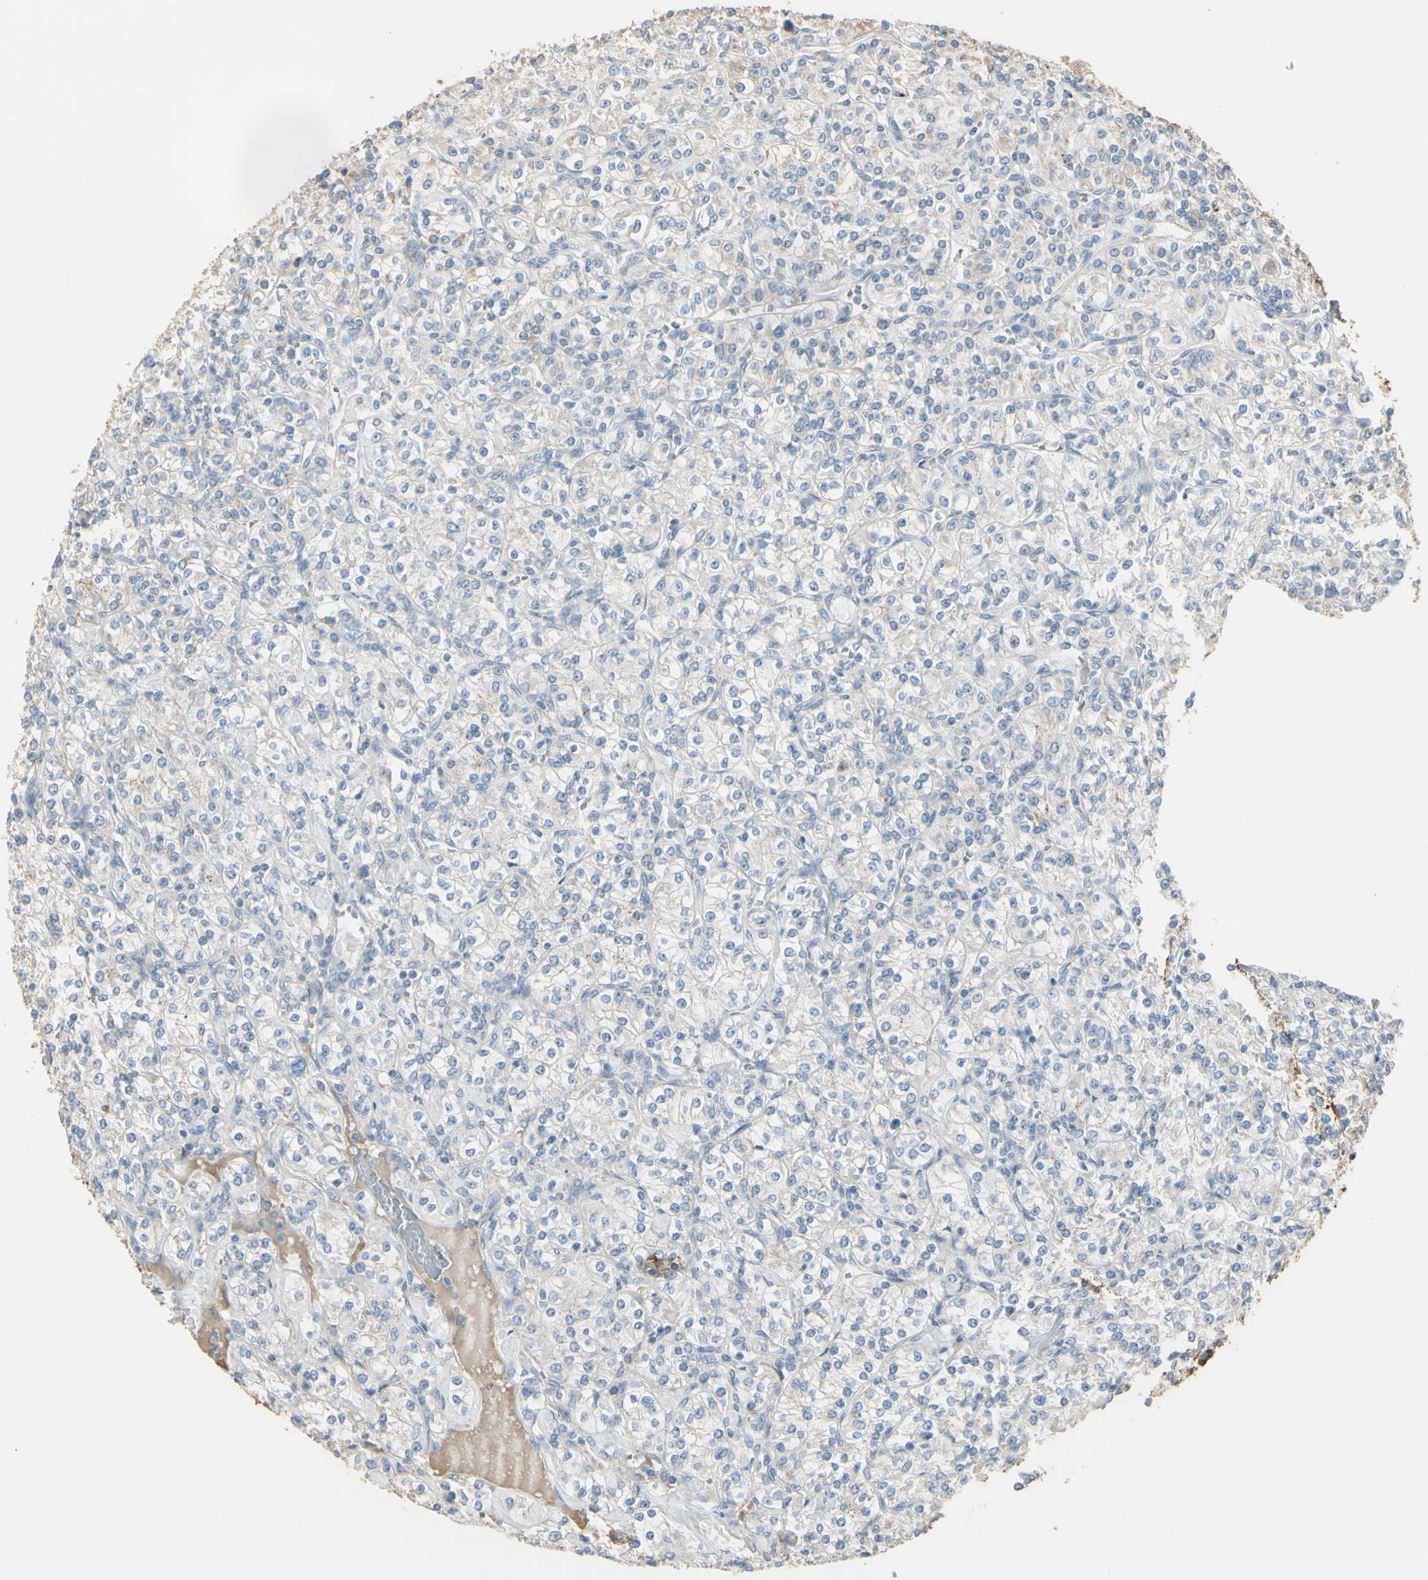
{"staining": {"intensity": "weak", "quantity": "25%-75%", "location": "cytoplasmic/membranous"}, "tissue": "renal cancer", "cell_type": "Tumor cells", "image_type": "cancer", "snomed": [{"axis": "morphology", "description": "Adenocarcinoma, NOS"}, {"axis": "topography", "description": "Kidney"}], "caption": "This is an image of immunohistochemistry staining of renal adenocarcinoma, which shows weak staining in the cytoplasmic/membranous of tumor cells.", "gene": "ANGPTL1", "patient": {"sex": "male", "age": 77}}